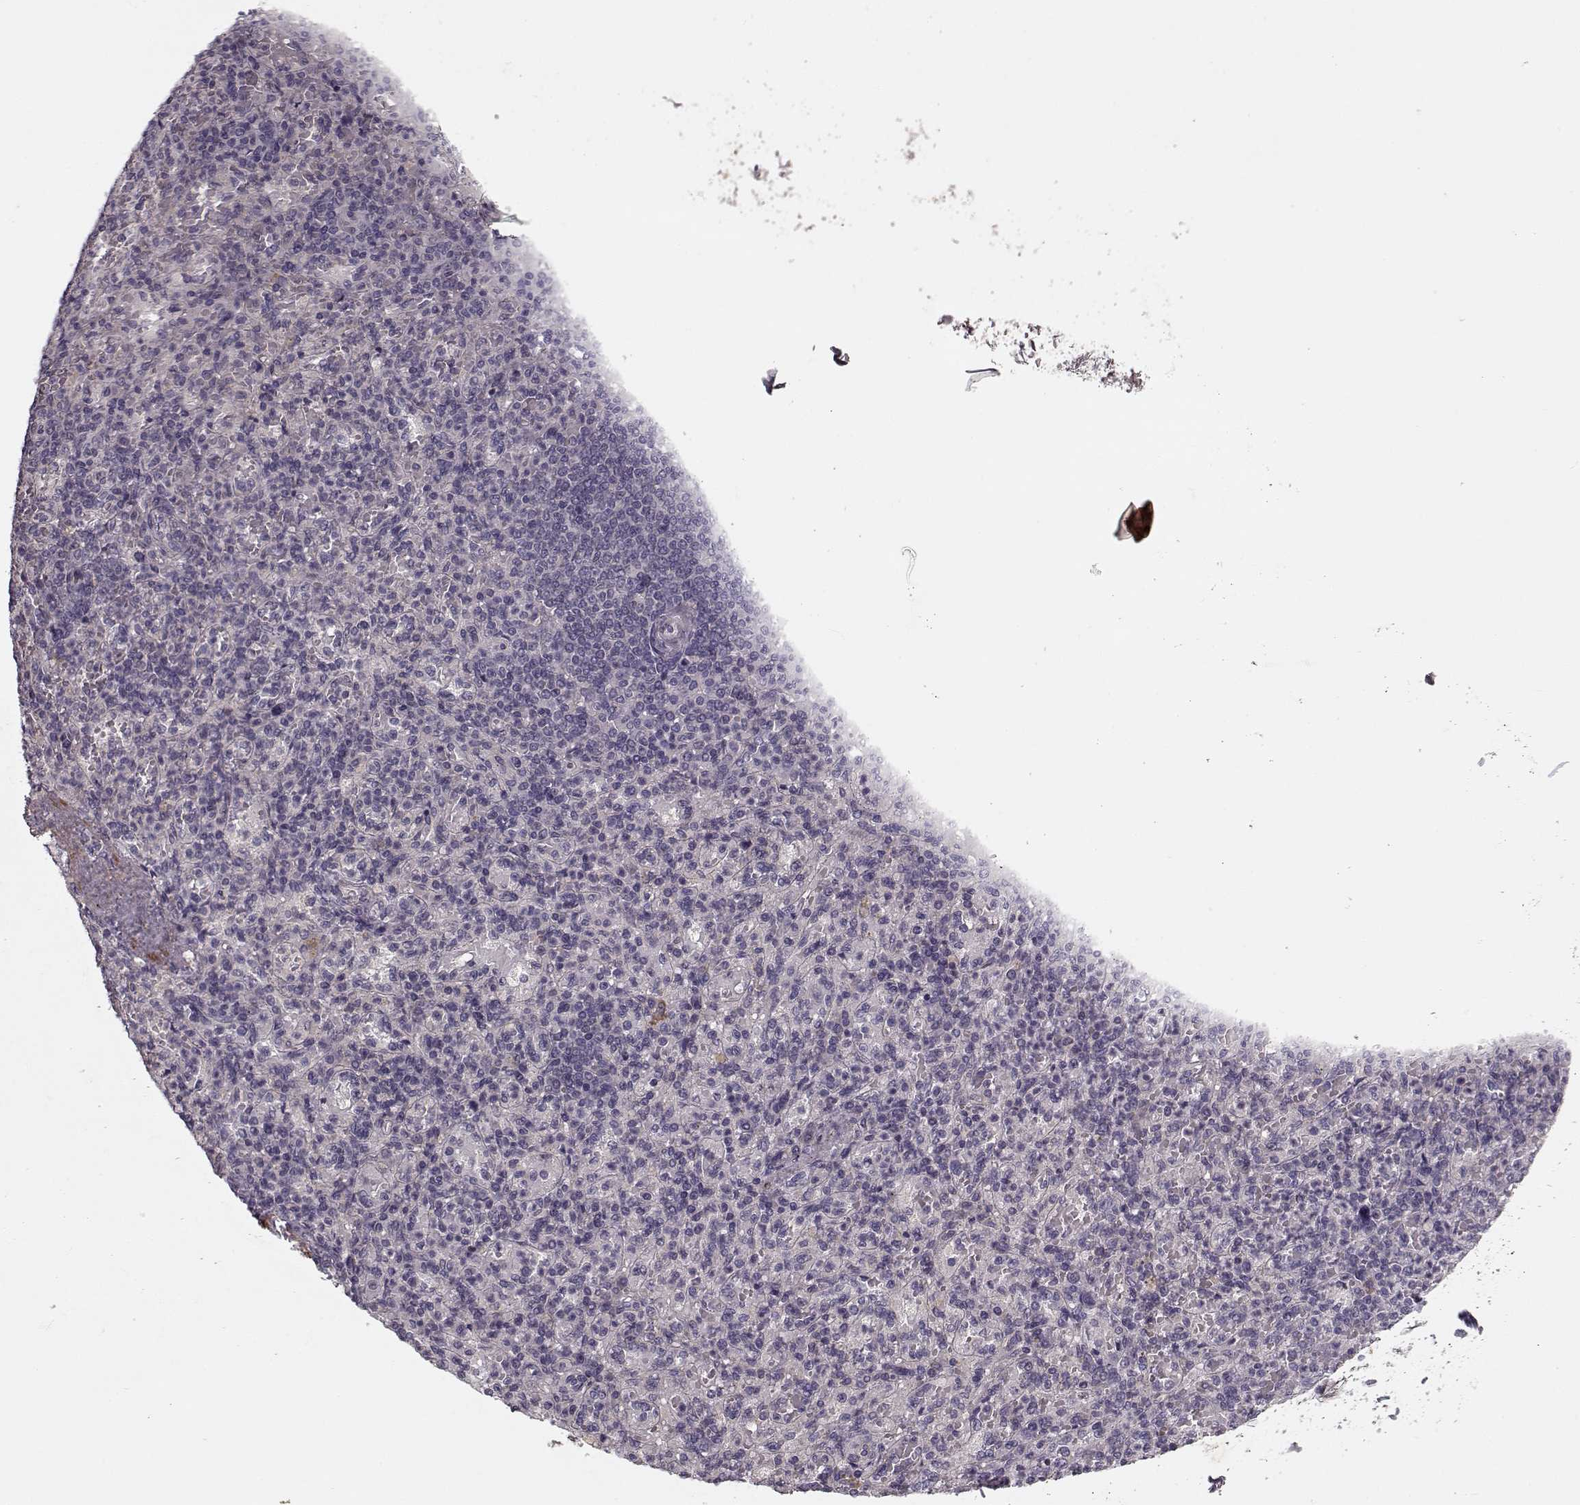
{"staining": {"intensity": "weak", "quantity": "<25%", "location": "cytoplasmic/membranous"}, "tissue": "spleen", "cell_type": "Cells in red pulp", "image_type": "normal", "snomed": [{"axis": "morphology", "description": "Normal tissue, NOS"}, {"axis": "topography", "description": "Spleen"}], "caption": "Immunohistochemistry image of benign human spleen stained for a protein (brown), which displays no positivity in cells in red pulp. Brightfield microscopy of immunohistochemistry (IHC) stained with DAB (3,3'-diaminobenzidine) (brown) and hematoxylin (blue), captured at high magnification.", "gene": "SLAIN2", "patient": {"sex": "female", "age": 74}}